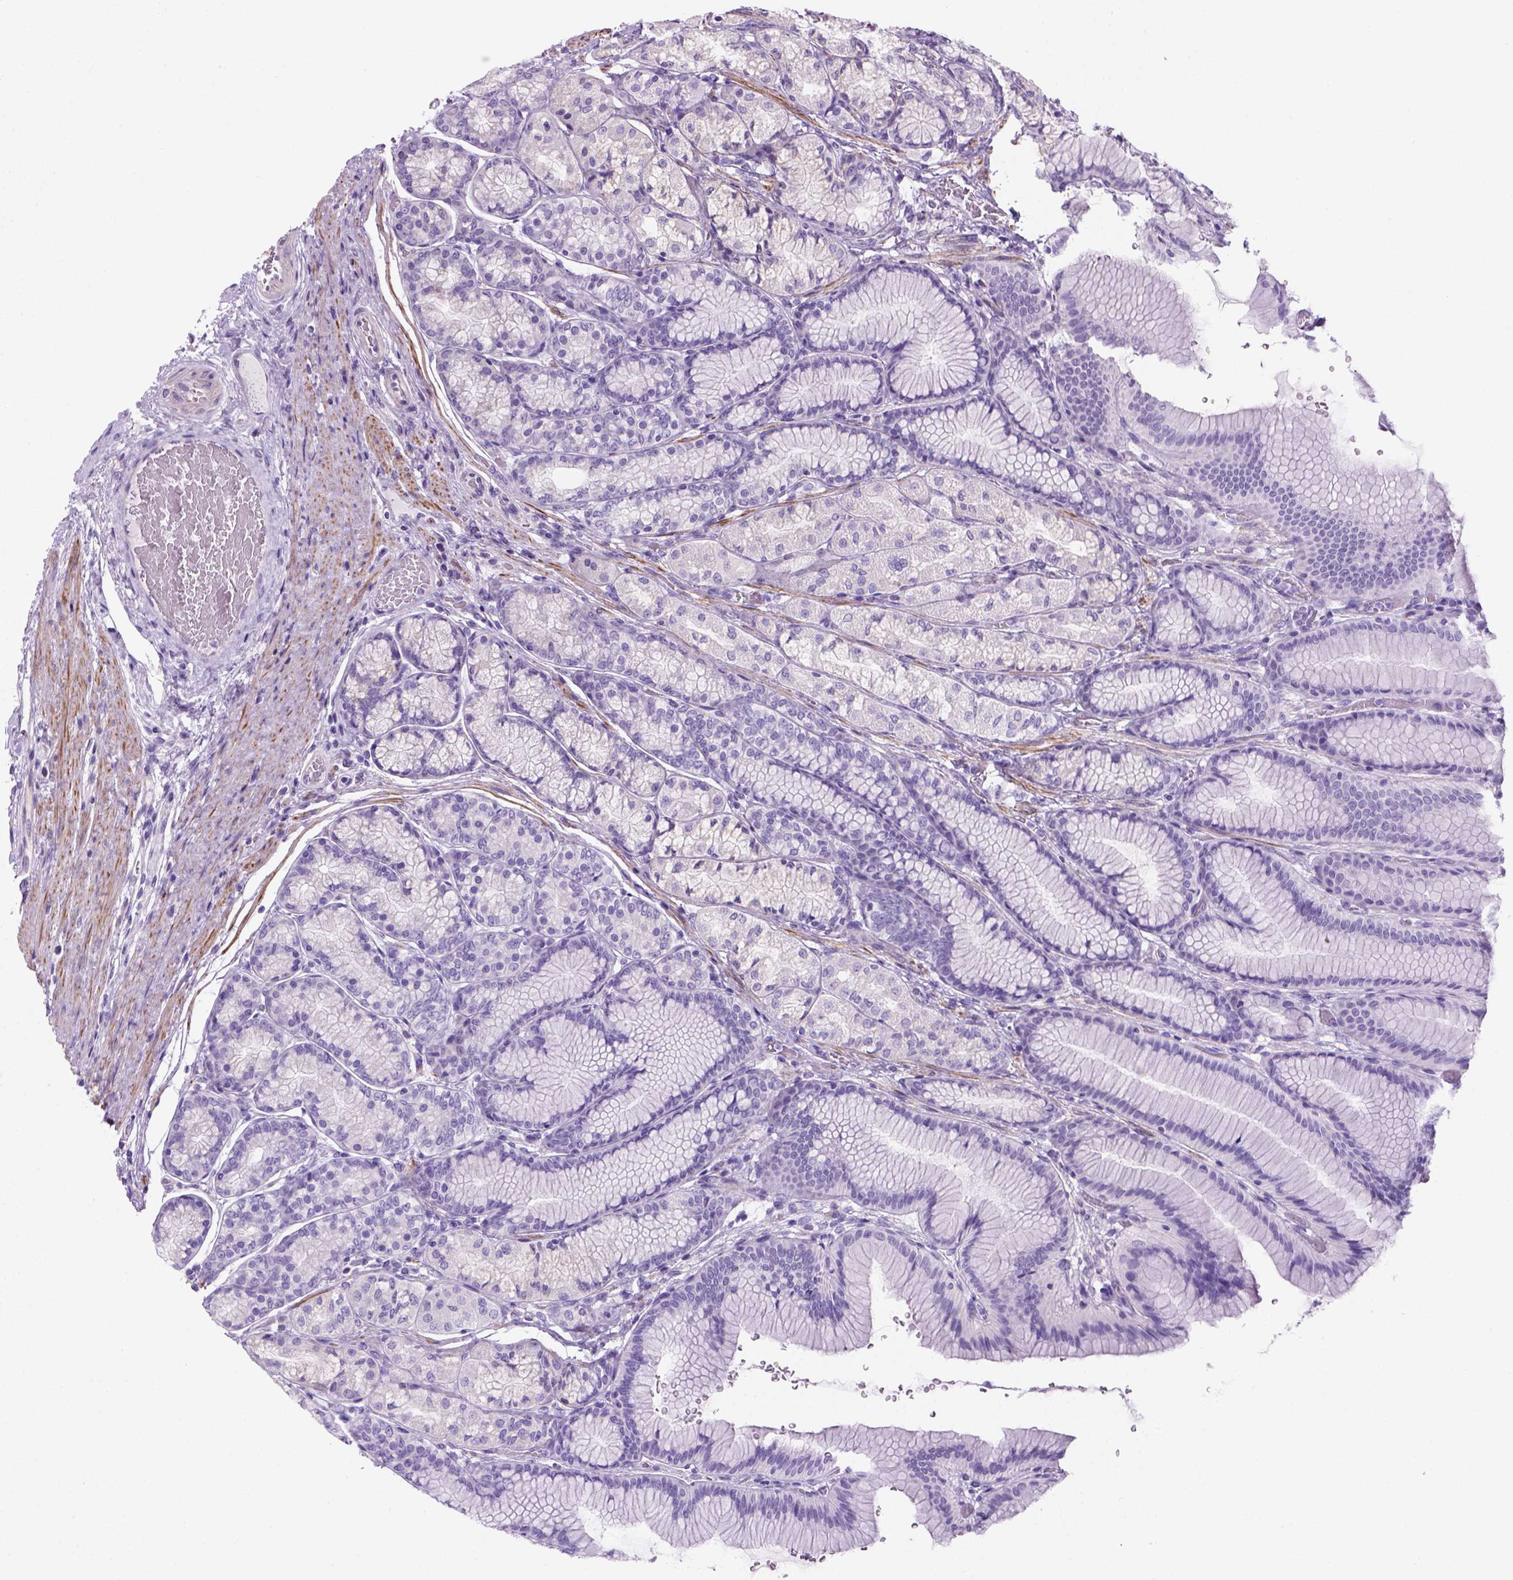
{"staining": {"intensity": "negative", "quantity": "none", "location": "none"}, "tissue": "stomach", "cell_type": "Glandular cells", "image_type": "normal", "snomed": [{"axis": "morphology", "description": "Normal tissue, NOS"}, {"axis": "morphology", "description": "Adenocarcinoma, NOS"}, {"axis": "morphology", "description": "Adenocarcinoma, High grade"}, {"axis": "topography", "description": "Stomach, upper"}, {"axis": "topography", "description": "Stomach"}], "caption": "Immunohistochemistry (IHC) image of unremarkable stomach: human stomach stained with DAB (3,3'-diaminobenzidine) demonstrates no significant protein staining in glandular cells.", "gene": "ARHGEF33", "patient": {"sex": "female", "age": 65}}